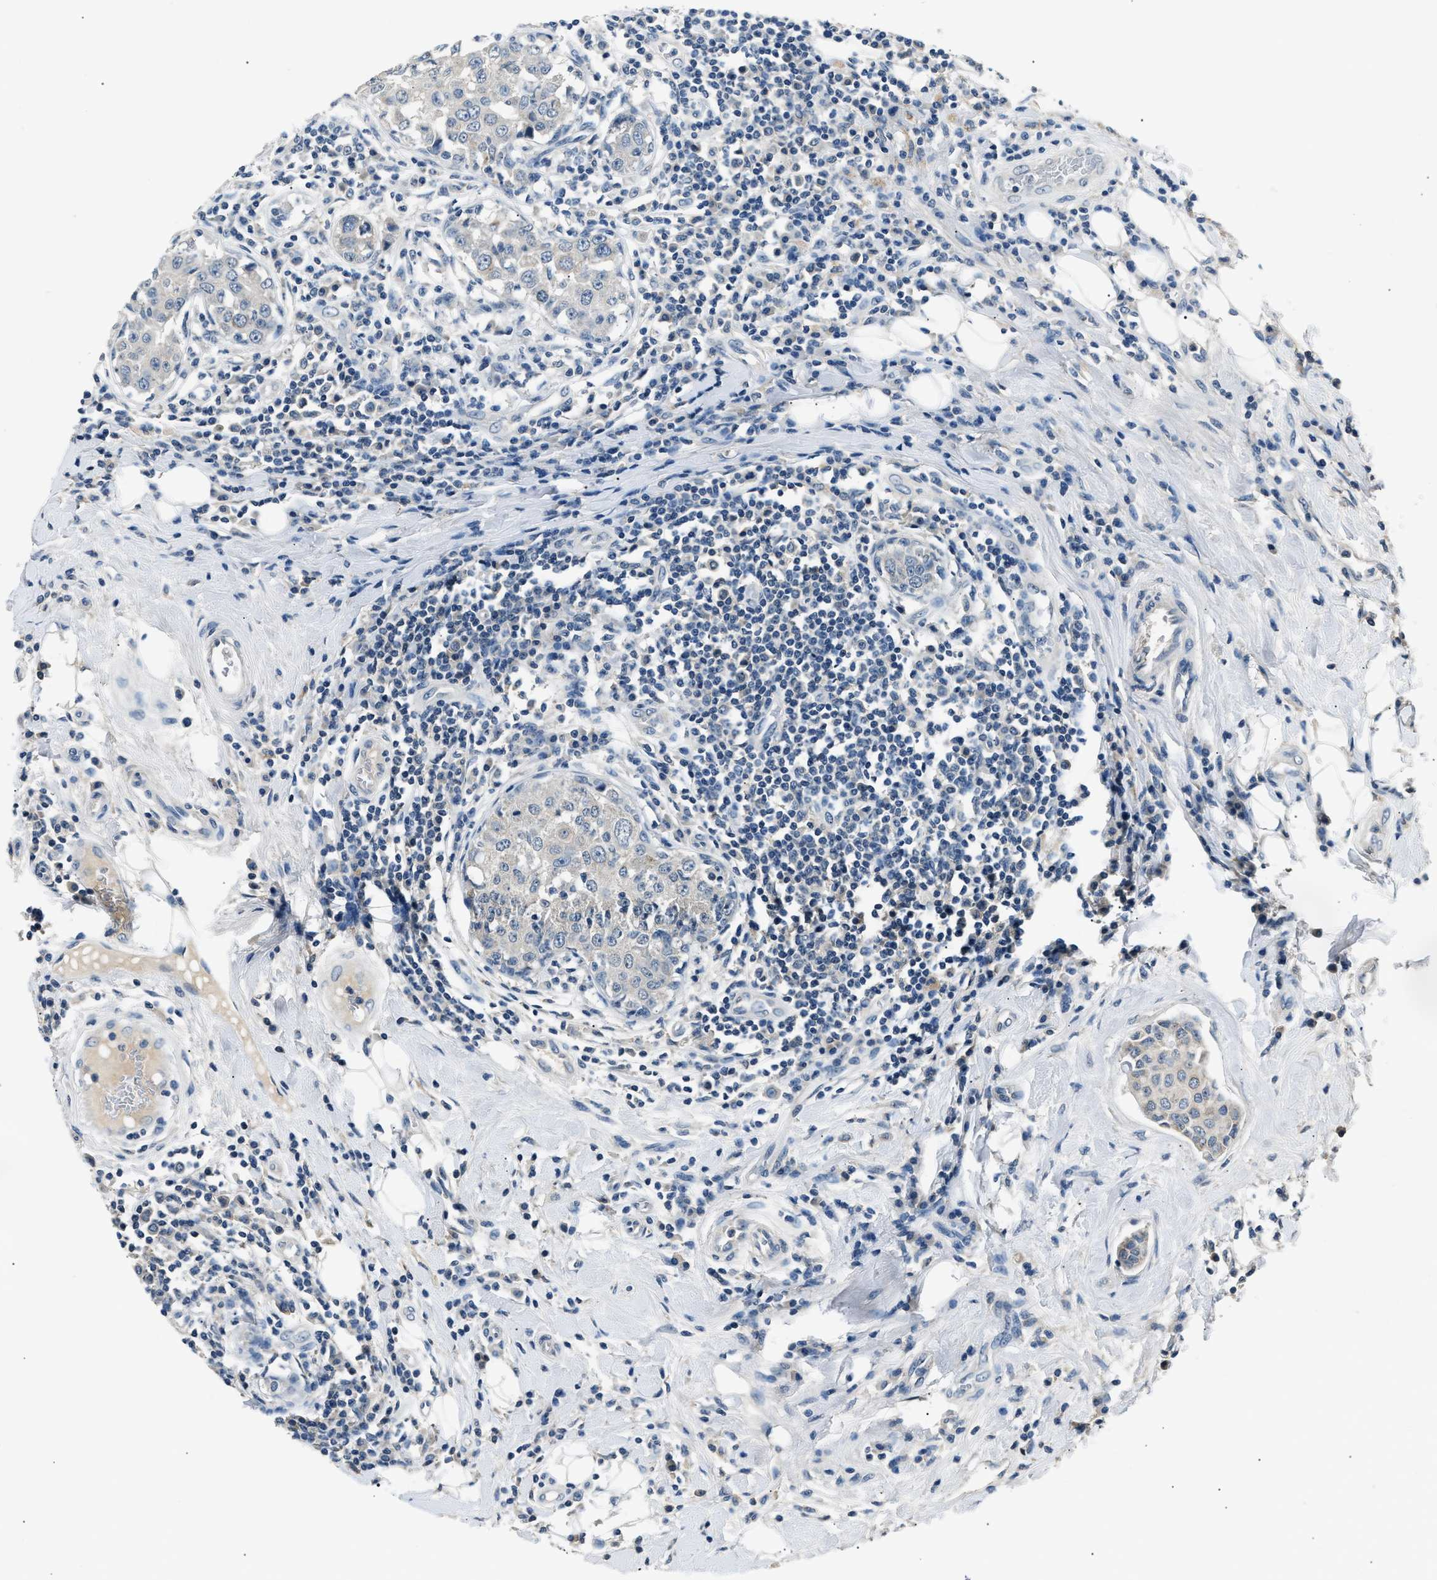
{"staining": {"intensity": "negative", "quantity": "none", "location": "none"}, "tissue": "breast cancer", "cell_type": "Tumor cells", "image_type": "cancer", "snomed": [{"axis": "morphology", "description": "Duct carcinoma"}, {"axis": "topography", "description": "Breast"}], "caption": "Tumor cells are negative for protein expression in human breast intraductal carcinoma.", "gene": "INHA", "patient": {"sex": "female", "age": 27}}